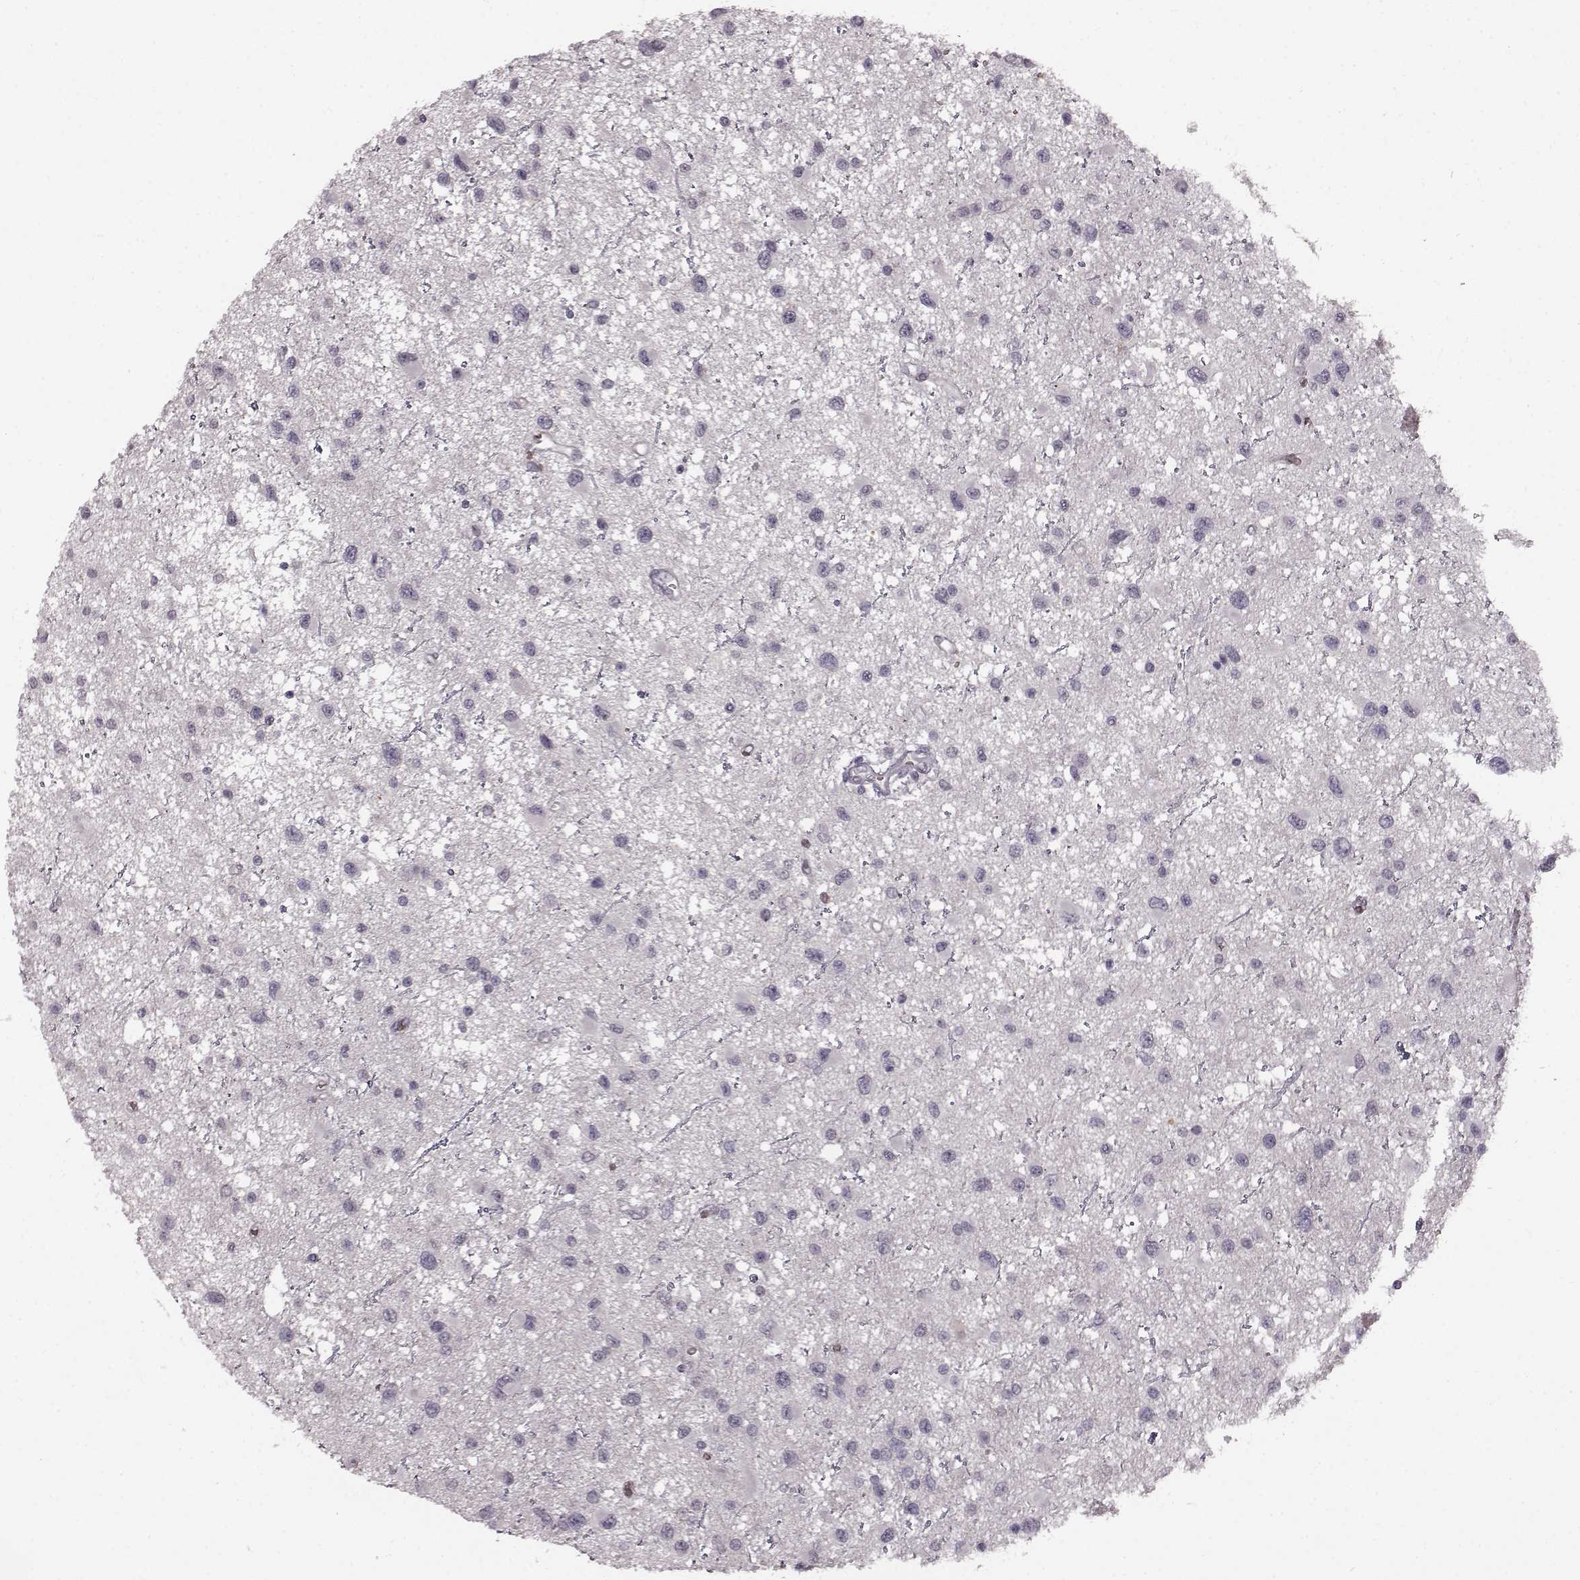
{"staining": {"intensity": "negative", "quantity": "none", "location": "none"}, "tissue": "glioma", "cell_type": "Tumor cells", "image_type": "cancer", "snomed": [{"axis": "morphology", "description": "Glioma, malignant, Low grade"}, {"axis": "topography", "description": "Brain"}], "caption": "Immunohistochemistry (IHC) of human malignant low-grade glioma reveals no positivity in tumor cells. (Stains: DAB (3,3'-diaminobenzidine) immunohistochemistry with hematoxylin counter stain, Microscopy: brightfield microscopy at high magnification).", "gene": "PROP1", "patient": {"sex": "female", "age": 32}}